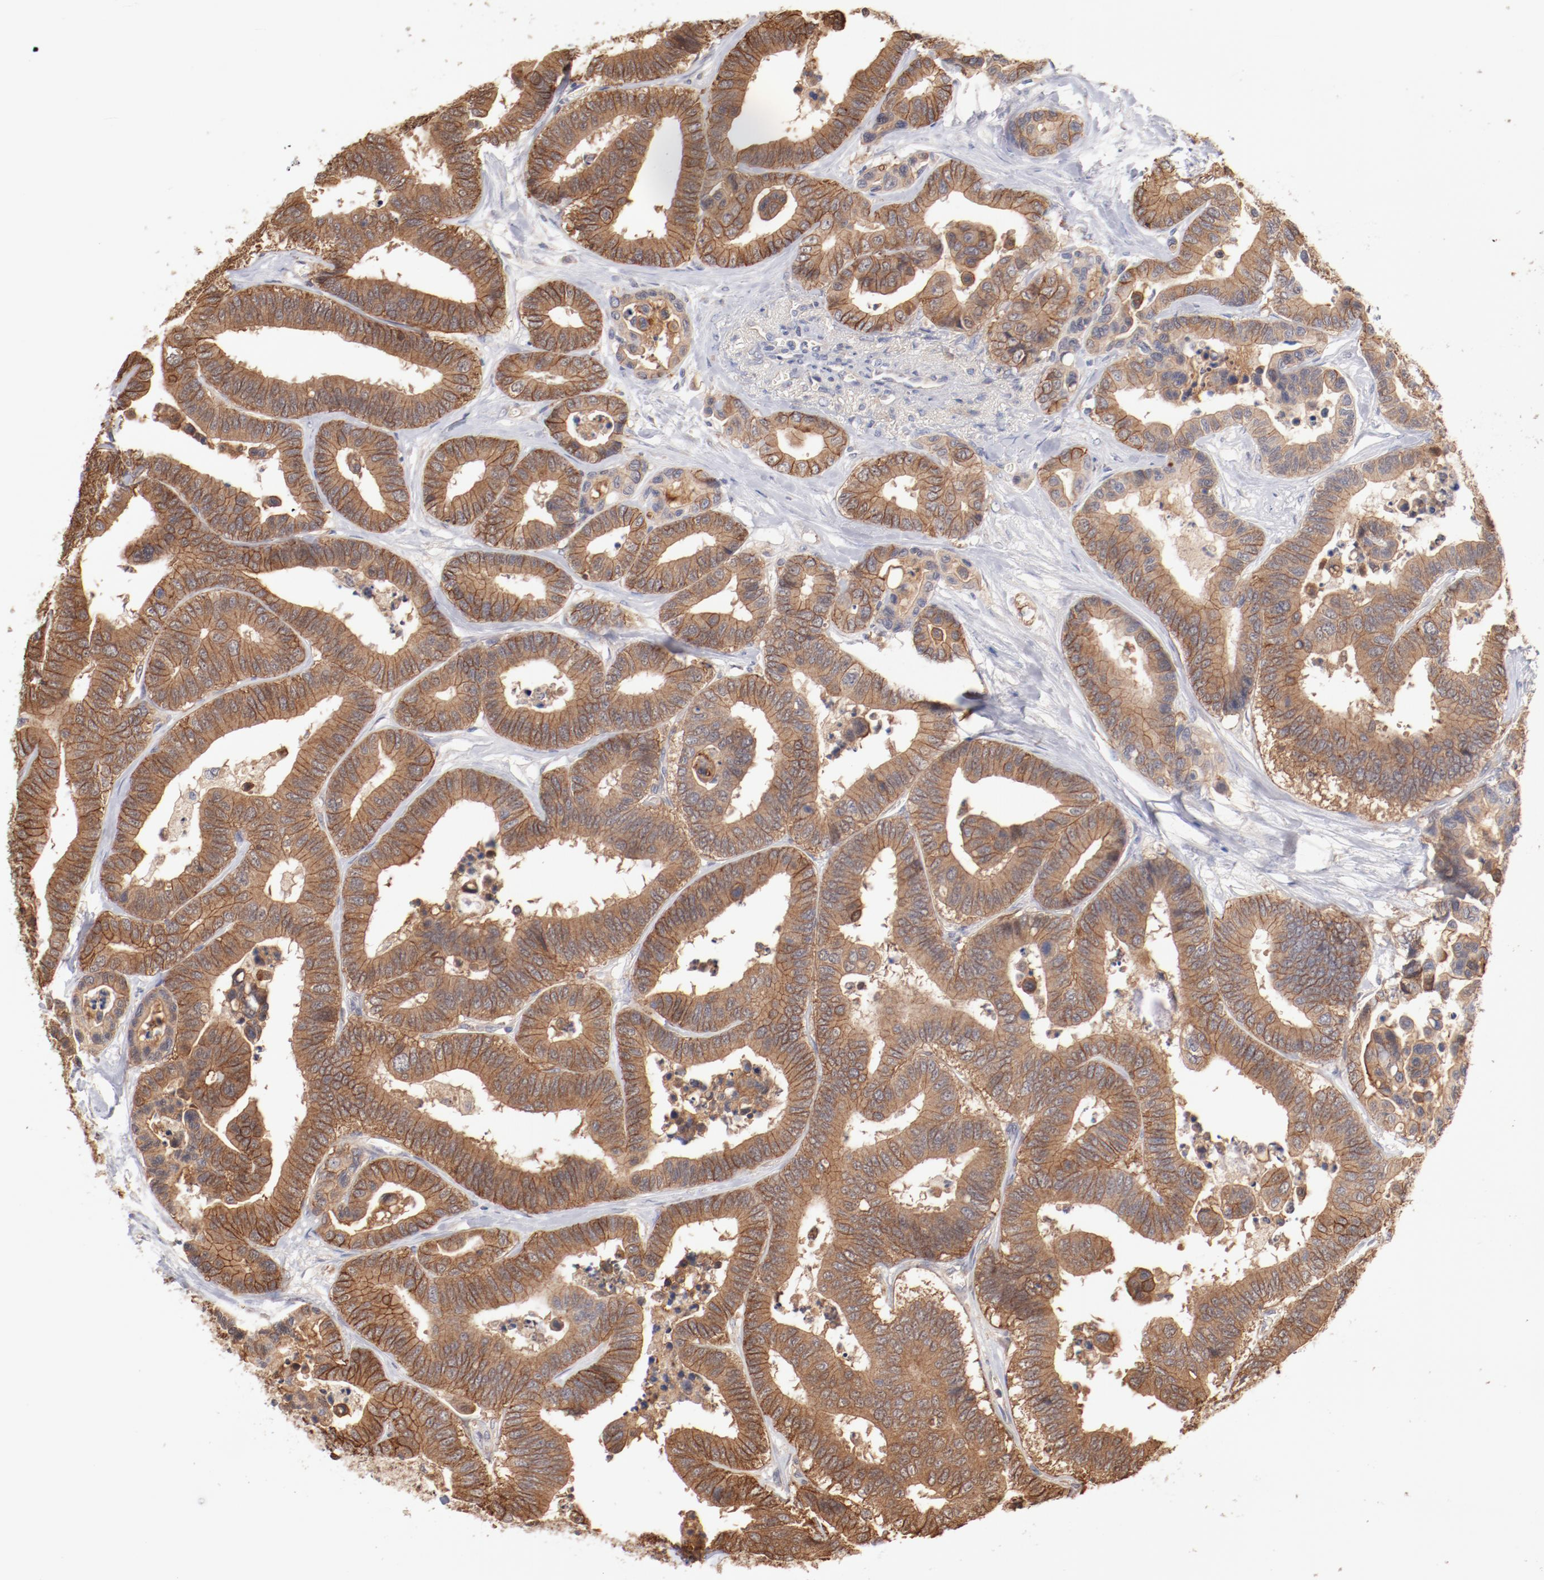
{"staining": {"intensity": "moderate", "quantity": ">75%", "location": "cytoplasmic/membranous"}, "tissue": "colorectal cancer", "cell_type": "Tumor cells", "image_type": "cancer", "snomed": [{"axis": "morphology", "description": "Adenocarcinoma, NOS"}, {"axis": "topography", "description": "Colon"}], "caption": "DAB immunohistochemical staining of colorectal cancer (adenocarcinoma) displays moderate cytoplasmic/membranous protein staining in about >75% of tumor cells.", "gene": "SETD3", "patient": {"sex": "male", "age": 82}}